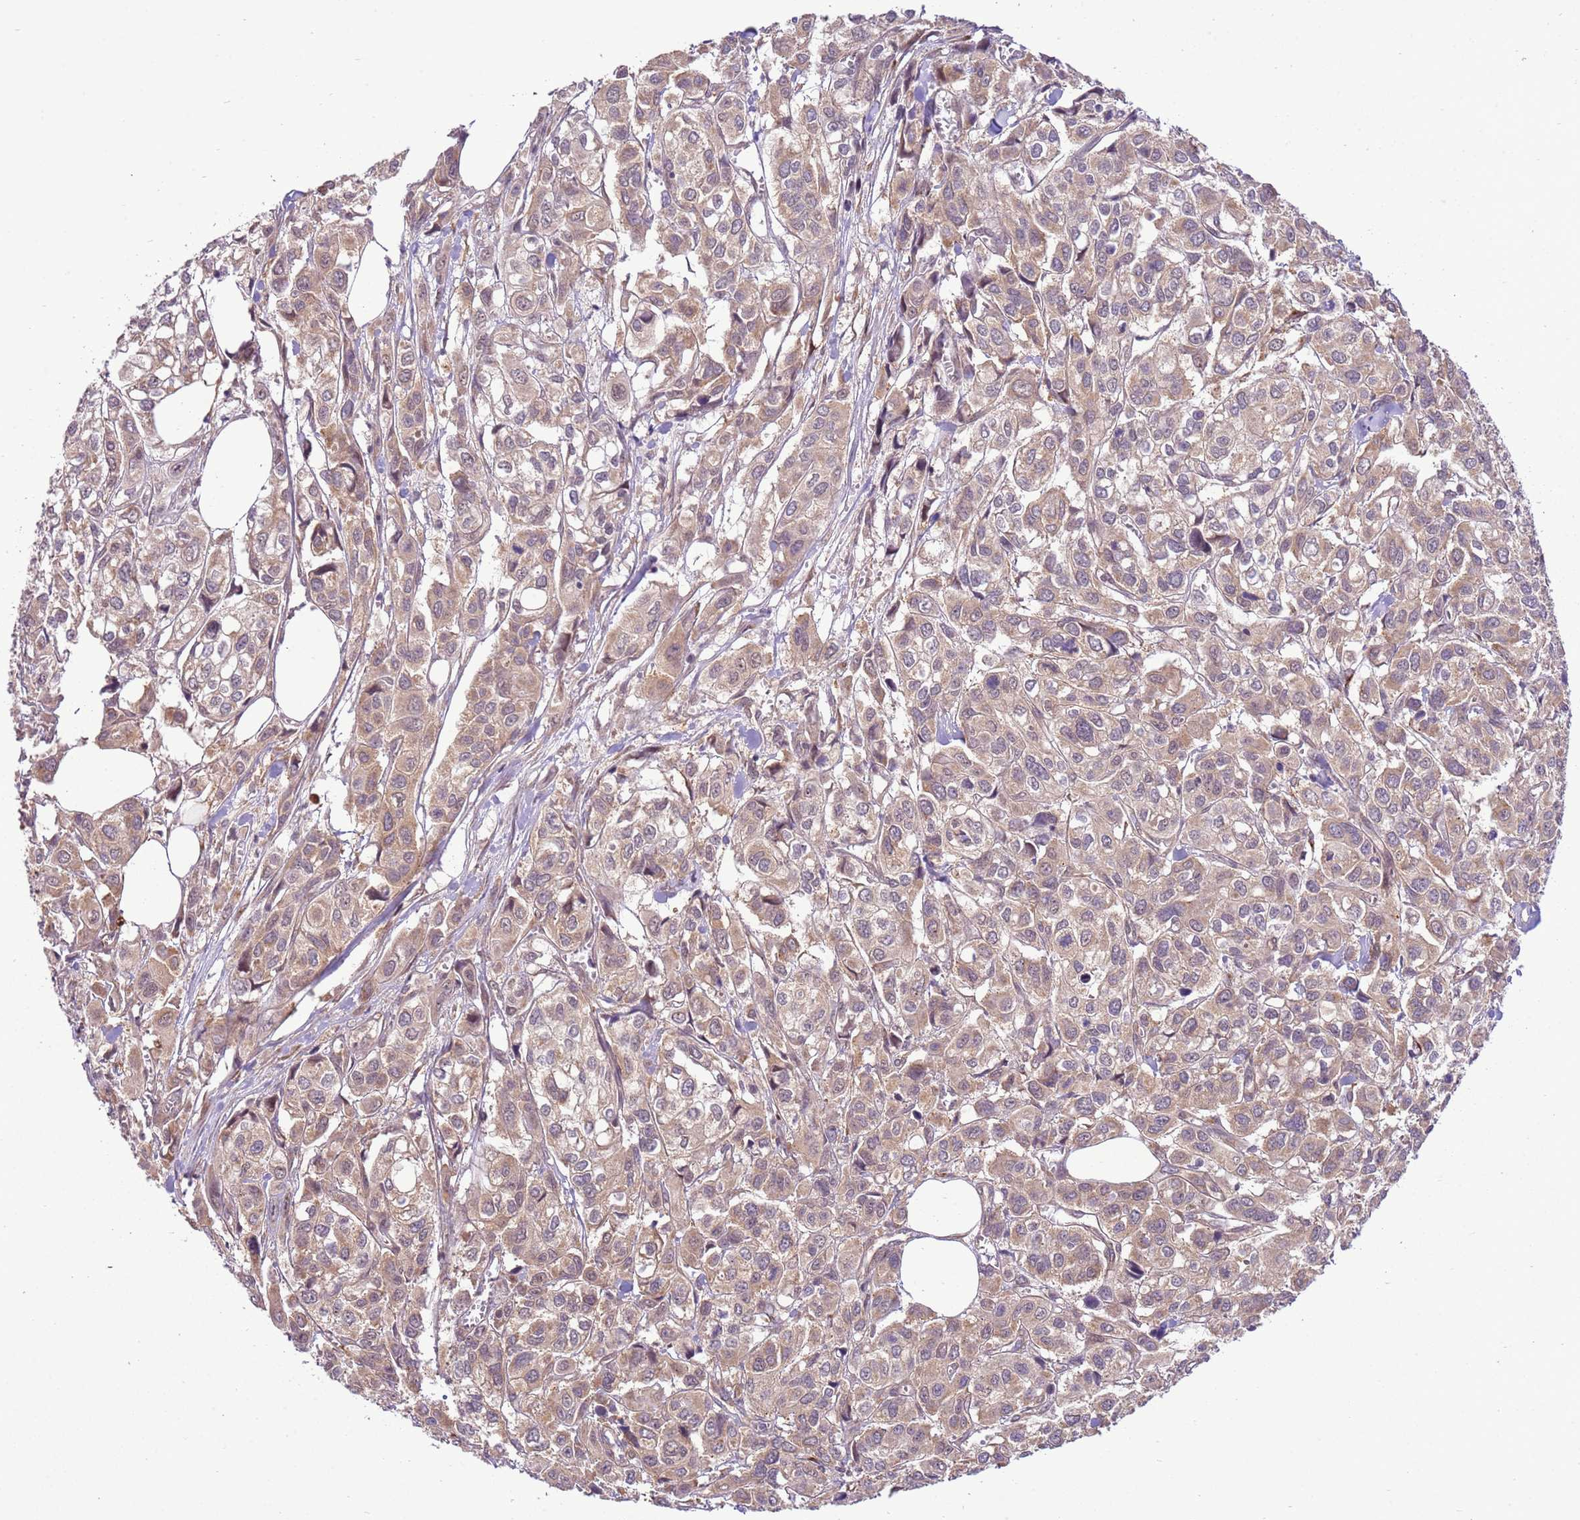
{"staining": {"intensity": "weak", "quantity": "25%-75%", "location": "cytoplasmic/membranous"}, "tissue": "urothelial cancer", "cell_type": "Tumor cells", "image_type": "cancer", "snomed": [{"axis": "morphology", "description": "Urothelial carcinoma, High grade"}, {"axis": "topography", "description": "Urinary bladder"}], "caption": "An IHC histopathology image of tumor tissue is shown. Protein staining in brown shows weak cytoplasmic/membranous positivity in urothelial cancer within tumor cells.", "gene": "SCARA3", "patient": {"sex": "male", "age": 67}}